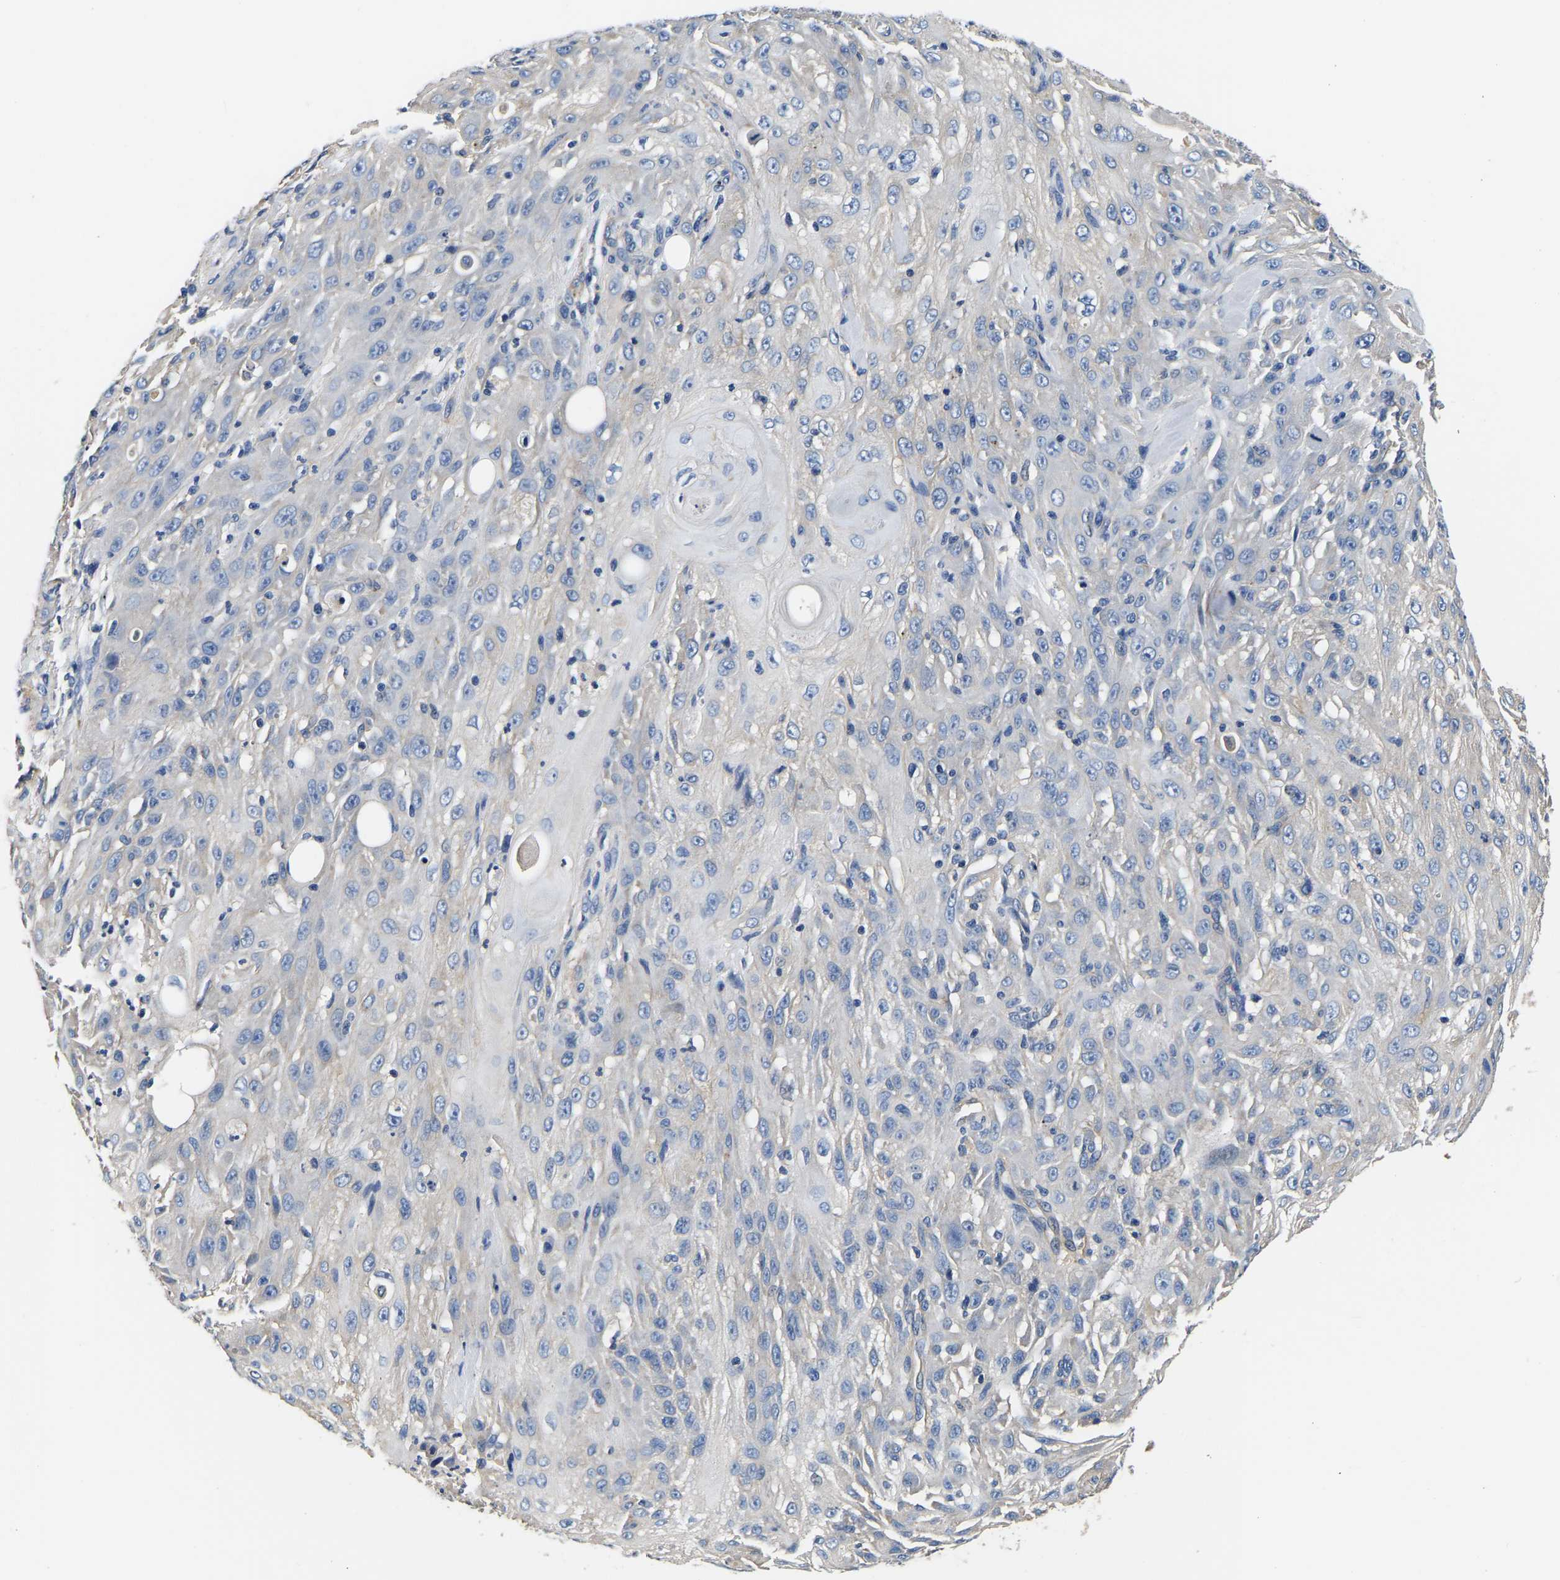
{"staining": {"intensity": "negative", "quantity": "none", "location": "none"}, "tissue": "skin cancer", "cell_type": "Tumor cells", "image_type": "cancer", "snomed": [{"axis": "morphology", "description": "Squamous cell carcinoma, NOS"}, {"axis": "topography", "description": "Skin"}], "caption": "High magnification brightfield microscopy of squamous cell carcinoma (skin) stained with DAB (brown) and counterstained with hematoxylin (blue): tumor cells show no significant staining.", "gene": "SH3GLB1", "patient": {"sex": "male", "age": 75}}